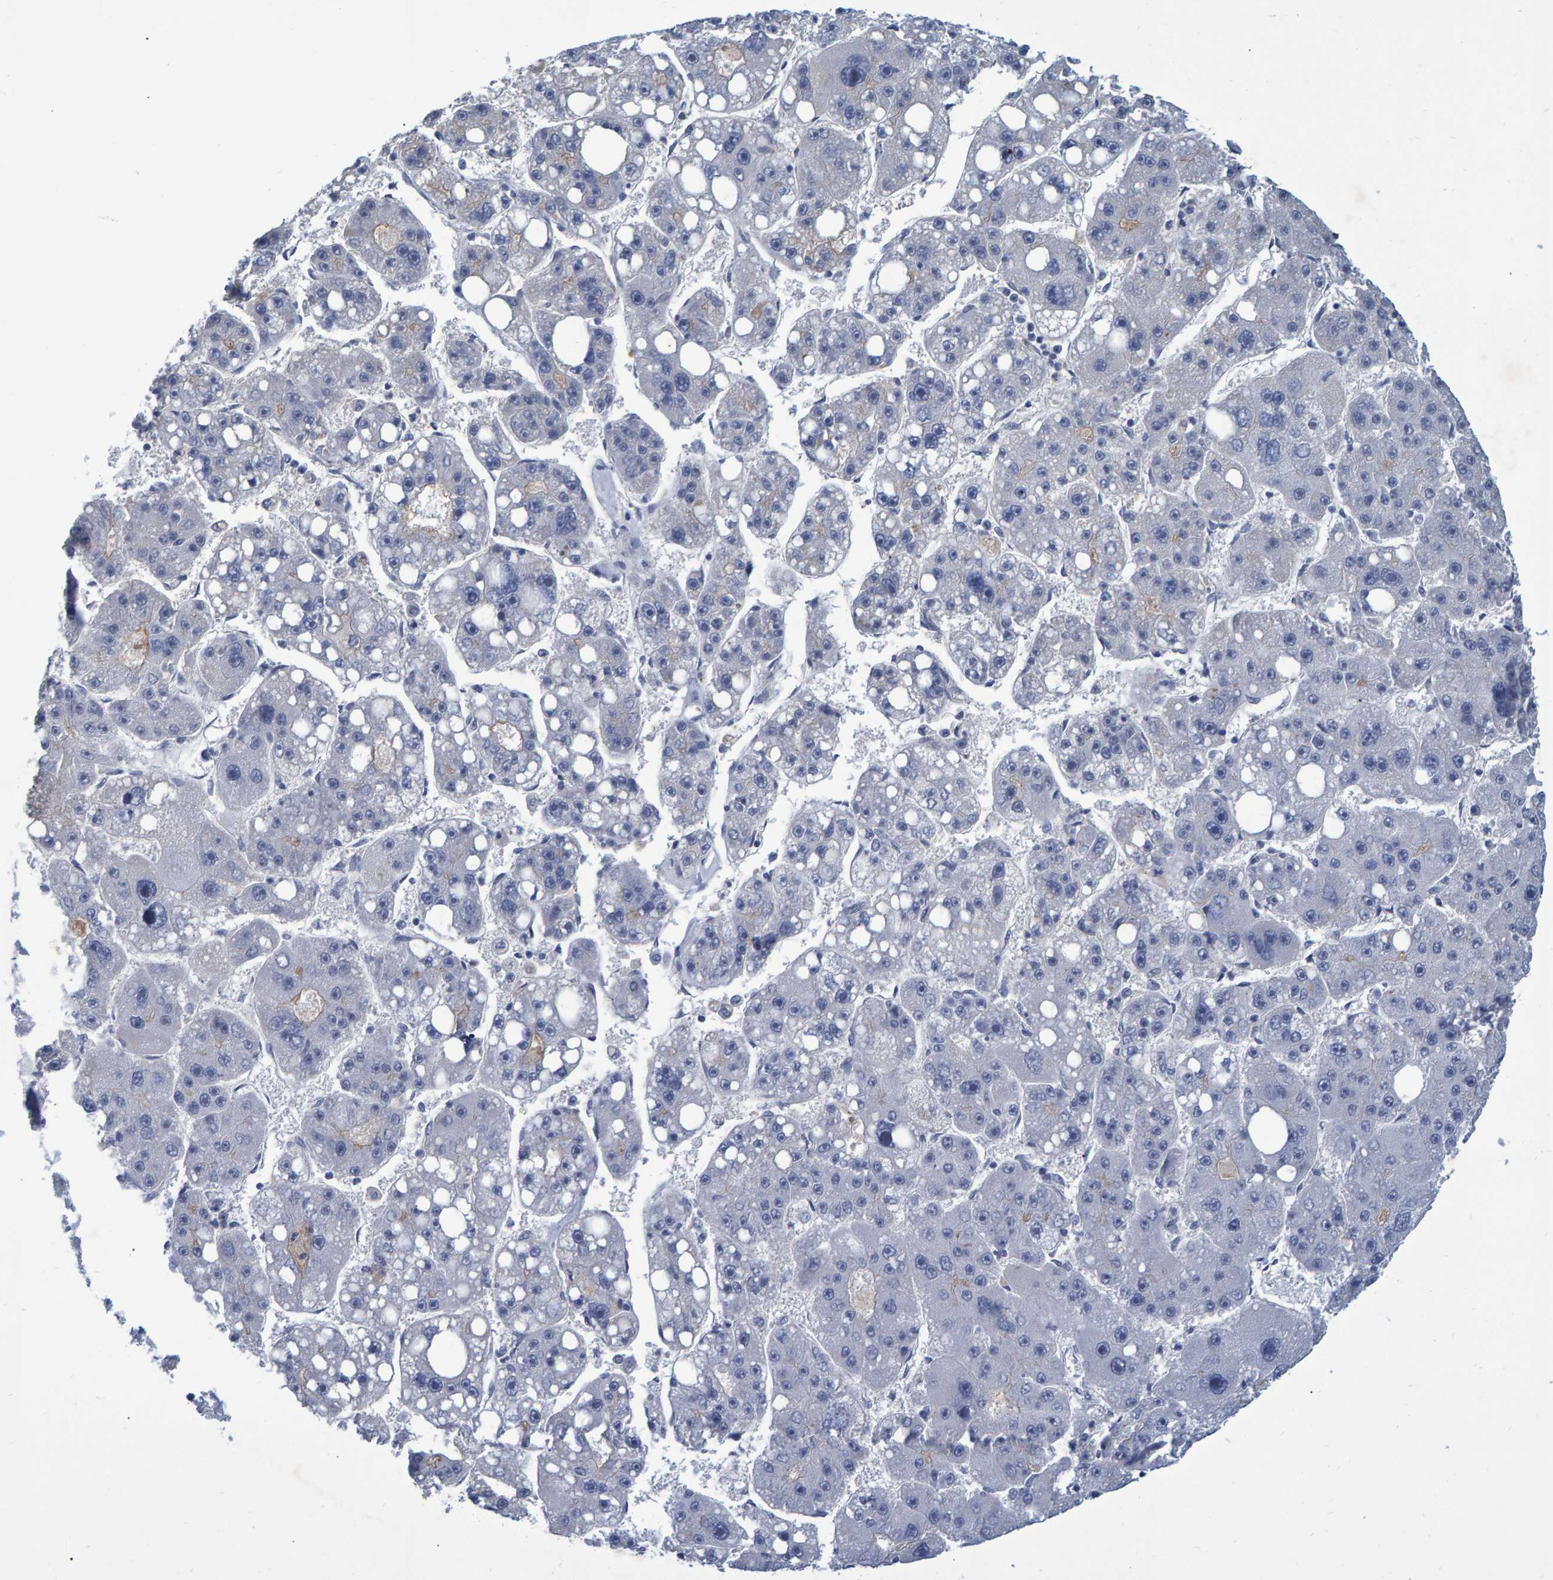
{"staining": {"intensity": "negative", "quantity": "none", "location": "none"}, "tissue": "liver cancer", "cell_type": "Tumor cells", "image_type": "cancer", "snomed": [{"axis": "morphology", "description": "Carcinoma, Hepatocellular, NOS"}, {"axis": "topography", "description": "Liver"}], "caption": "There is no significant expression in tumor cells of liver cancer.", "gene": "QKI", "patient": {"sex": "female", "age": 61}}